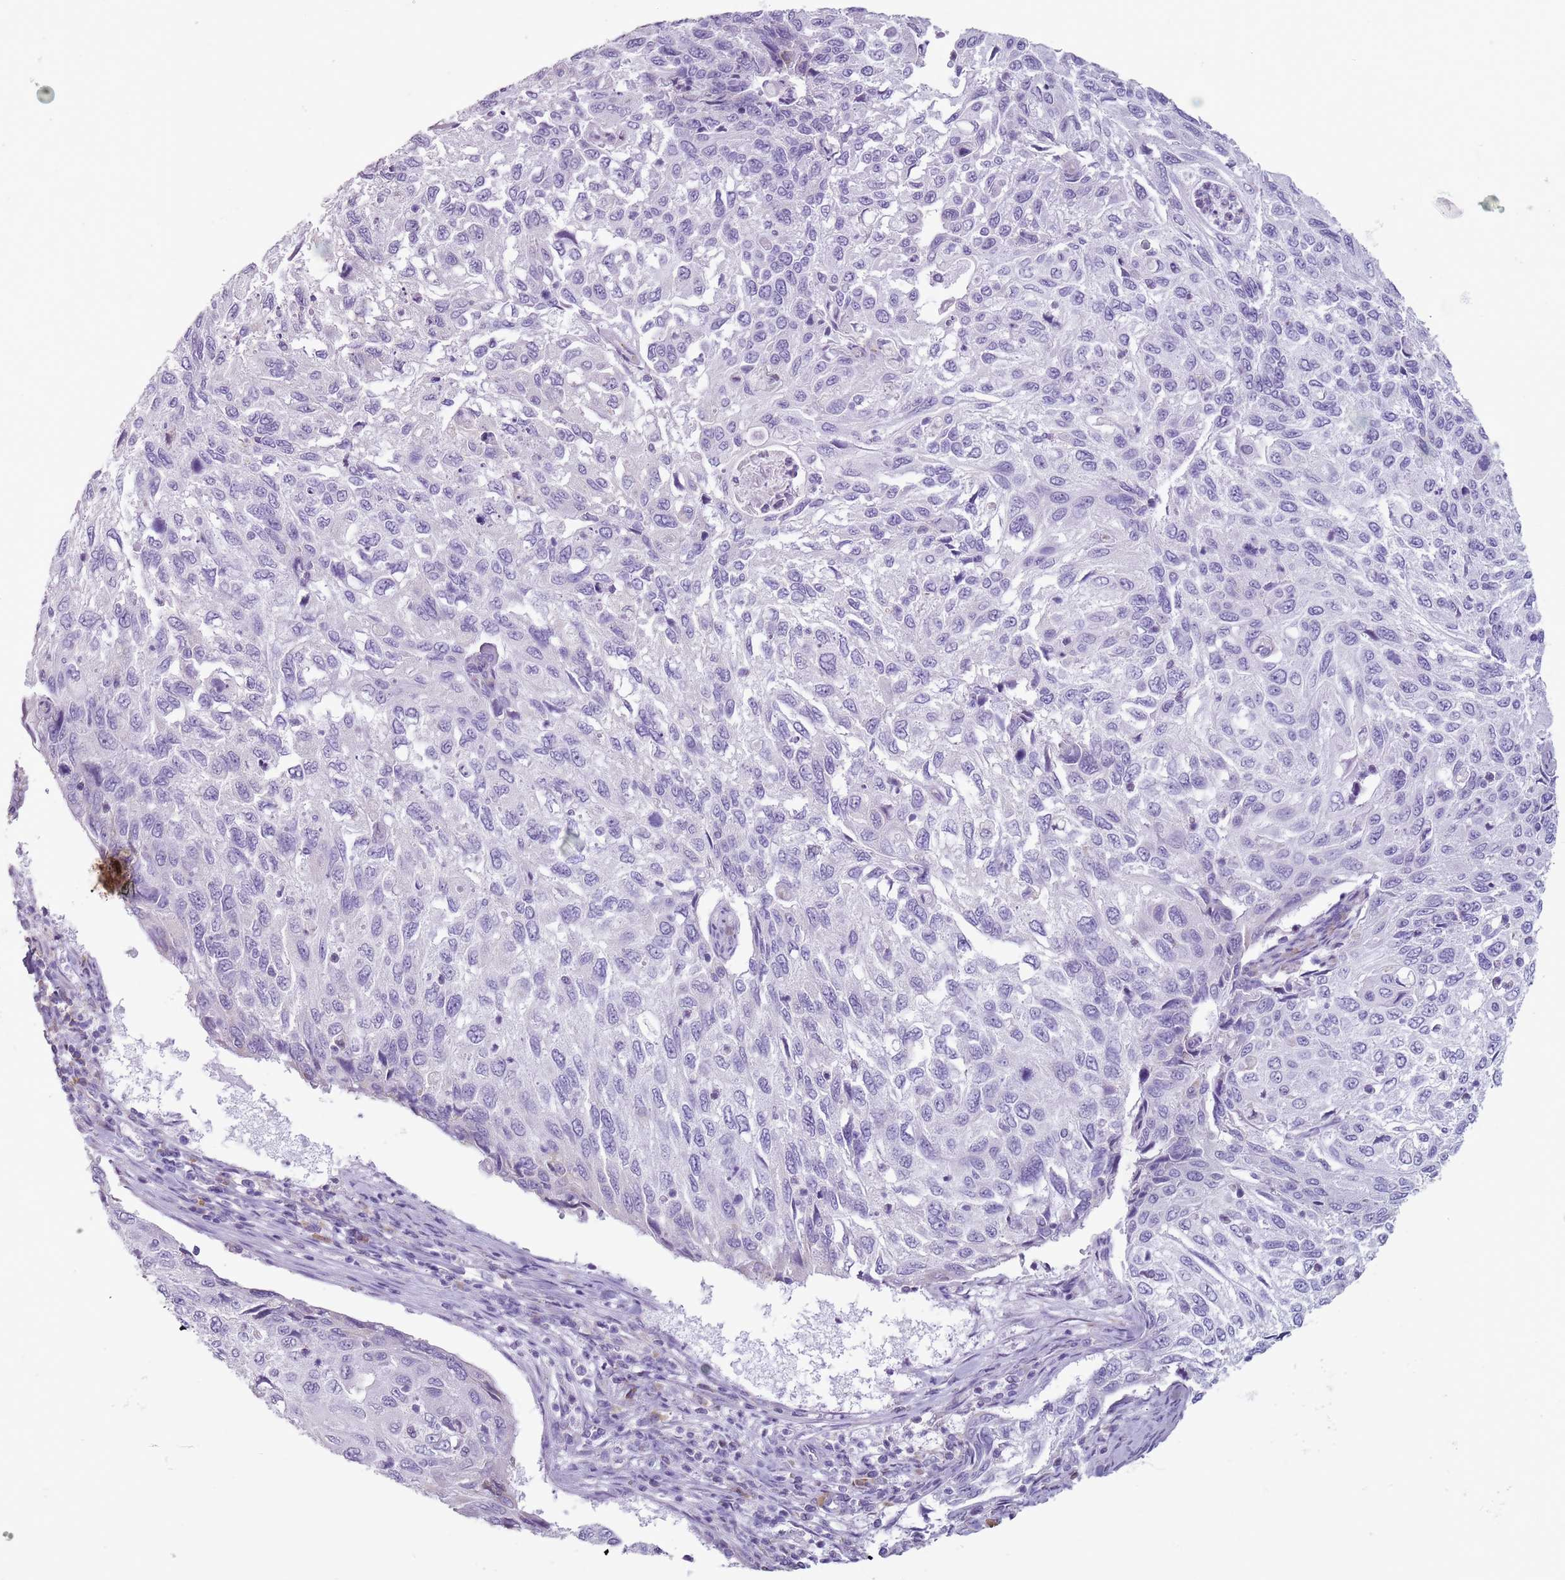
{"staining": {"intensity": "negative", "quantity": "none", "location": "none"}, "tissue": "cervical cancer", "cell_type": "Tumor cells", "image_type": "cancer", "snomed": [{"axis": "morphology", "description": "Squamous cell carcinoma, NOS"}, {"axis": "topography", "description": "Cervix"}], "caption": "High power microscopy photomicrograph of an immunohistochemistry (IHC) micrograph of cervical cancer (squamous cell carcinoma), revealing no significant positivity in tumor cells.", "gene": "HYOU1", "patient": {"sex": "female", "age": 70}}